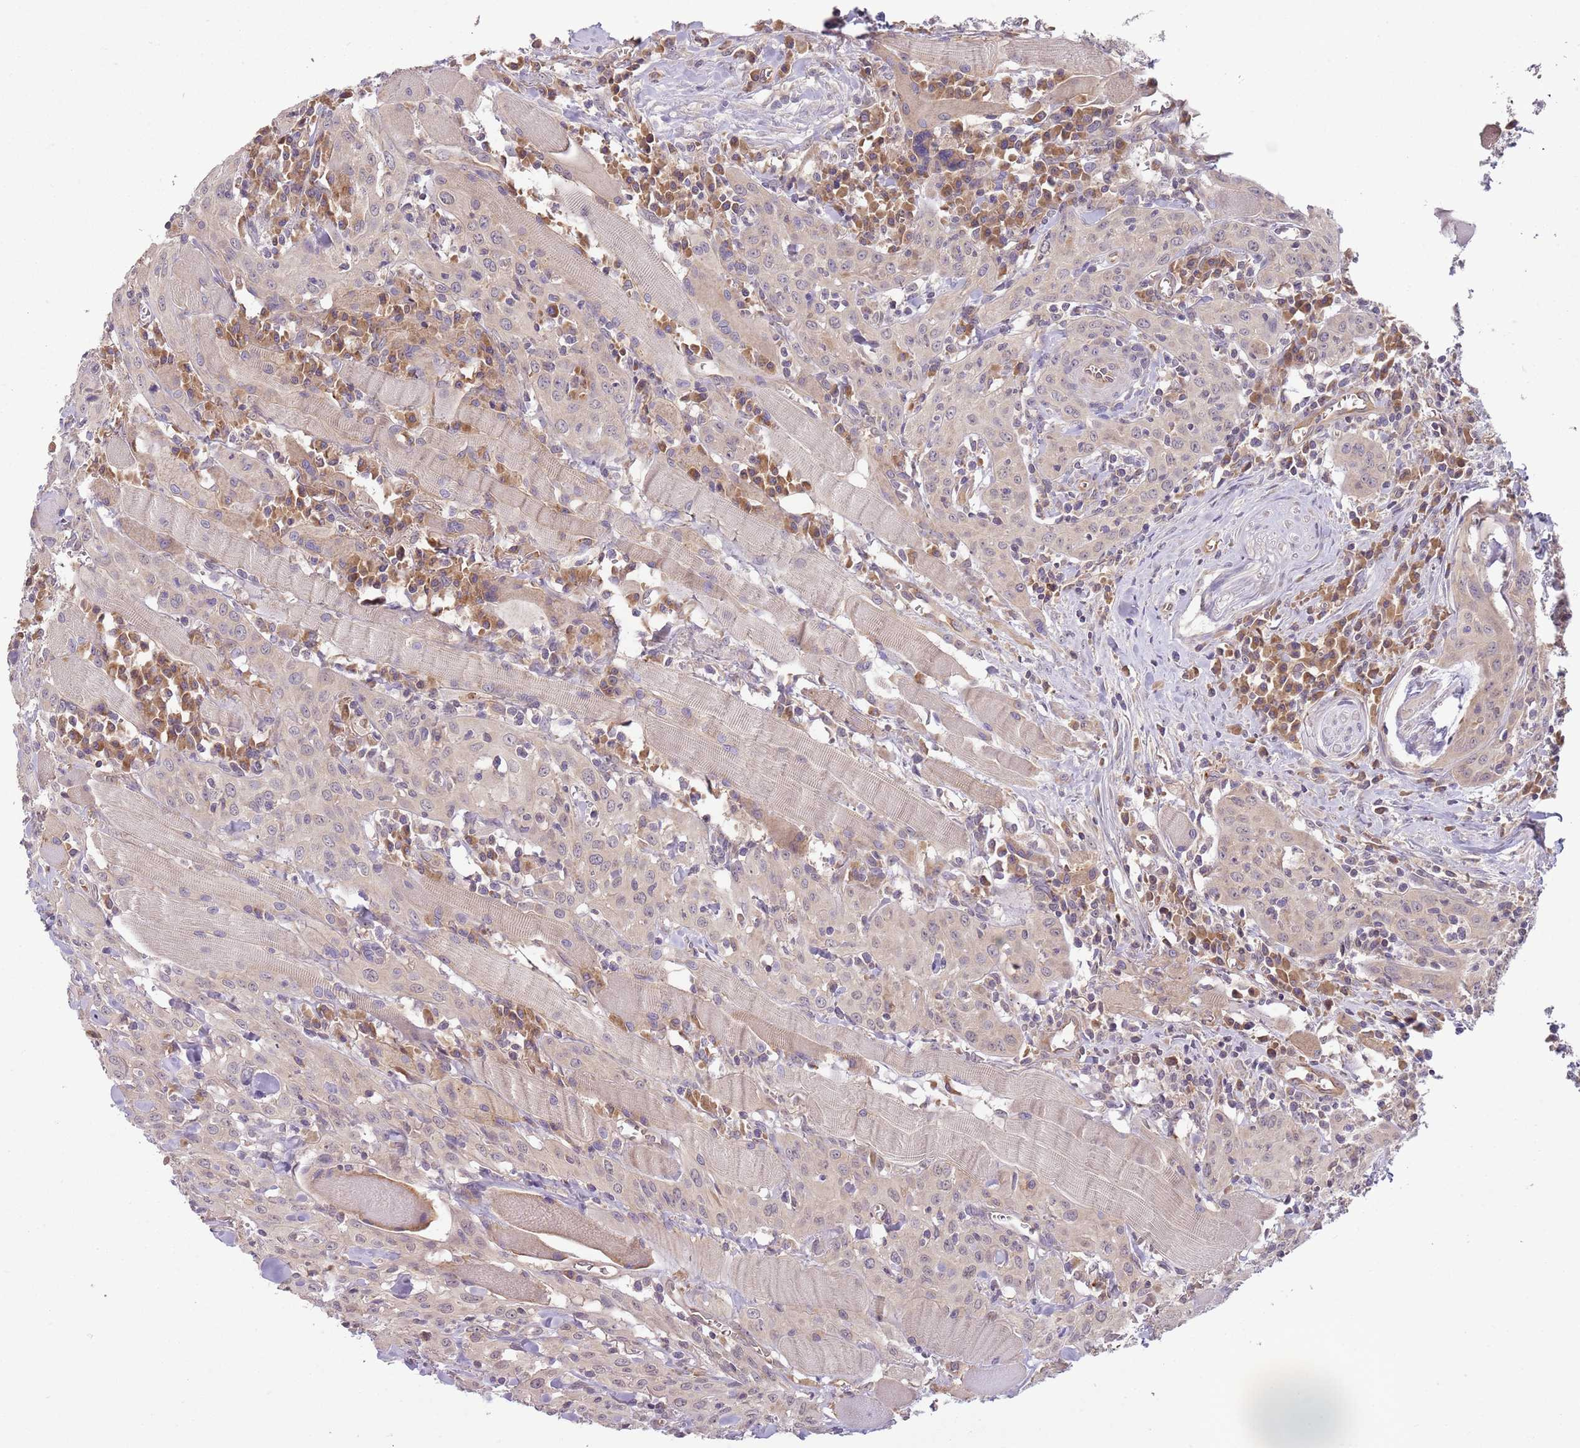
{"staining": {"intensity": "negative", "quantity": "none", "location": "none"}, "tissue": "head and neck cancer", "cell_type": "Tumor cells", "image_type": "cancer", "snomed": [{"axis": "morphology", "description": "Squamous cell carcinoma, NOS"}, {"axis": "topography", "description": "Oral tissue"}, {"axis": "topography", "description": "Head-Neck"}], "caption": "Histopathology image shows no protein staining in tumor cells of head and neck cancer tissue.", "gene": "SKOR2", "patient": {"sex": "female", "age": 70}}